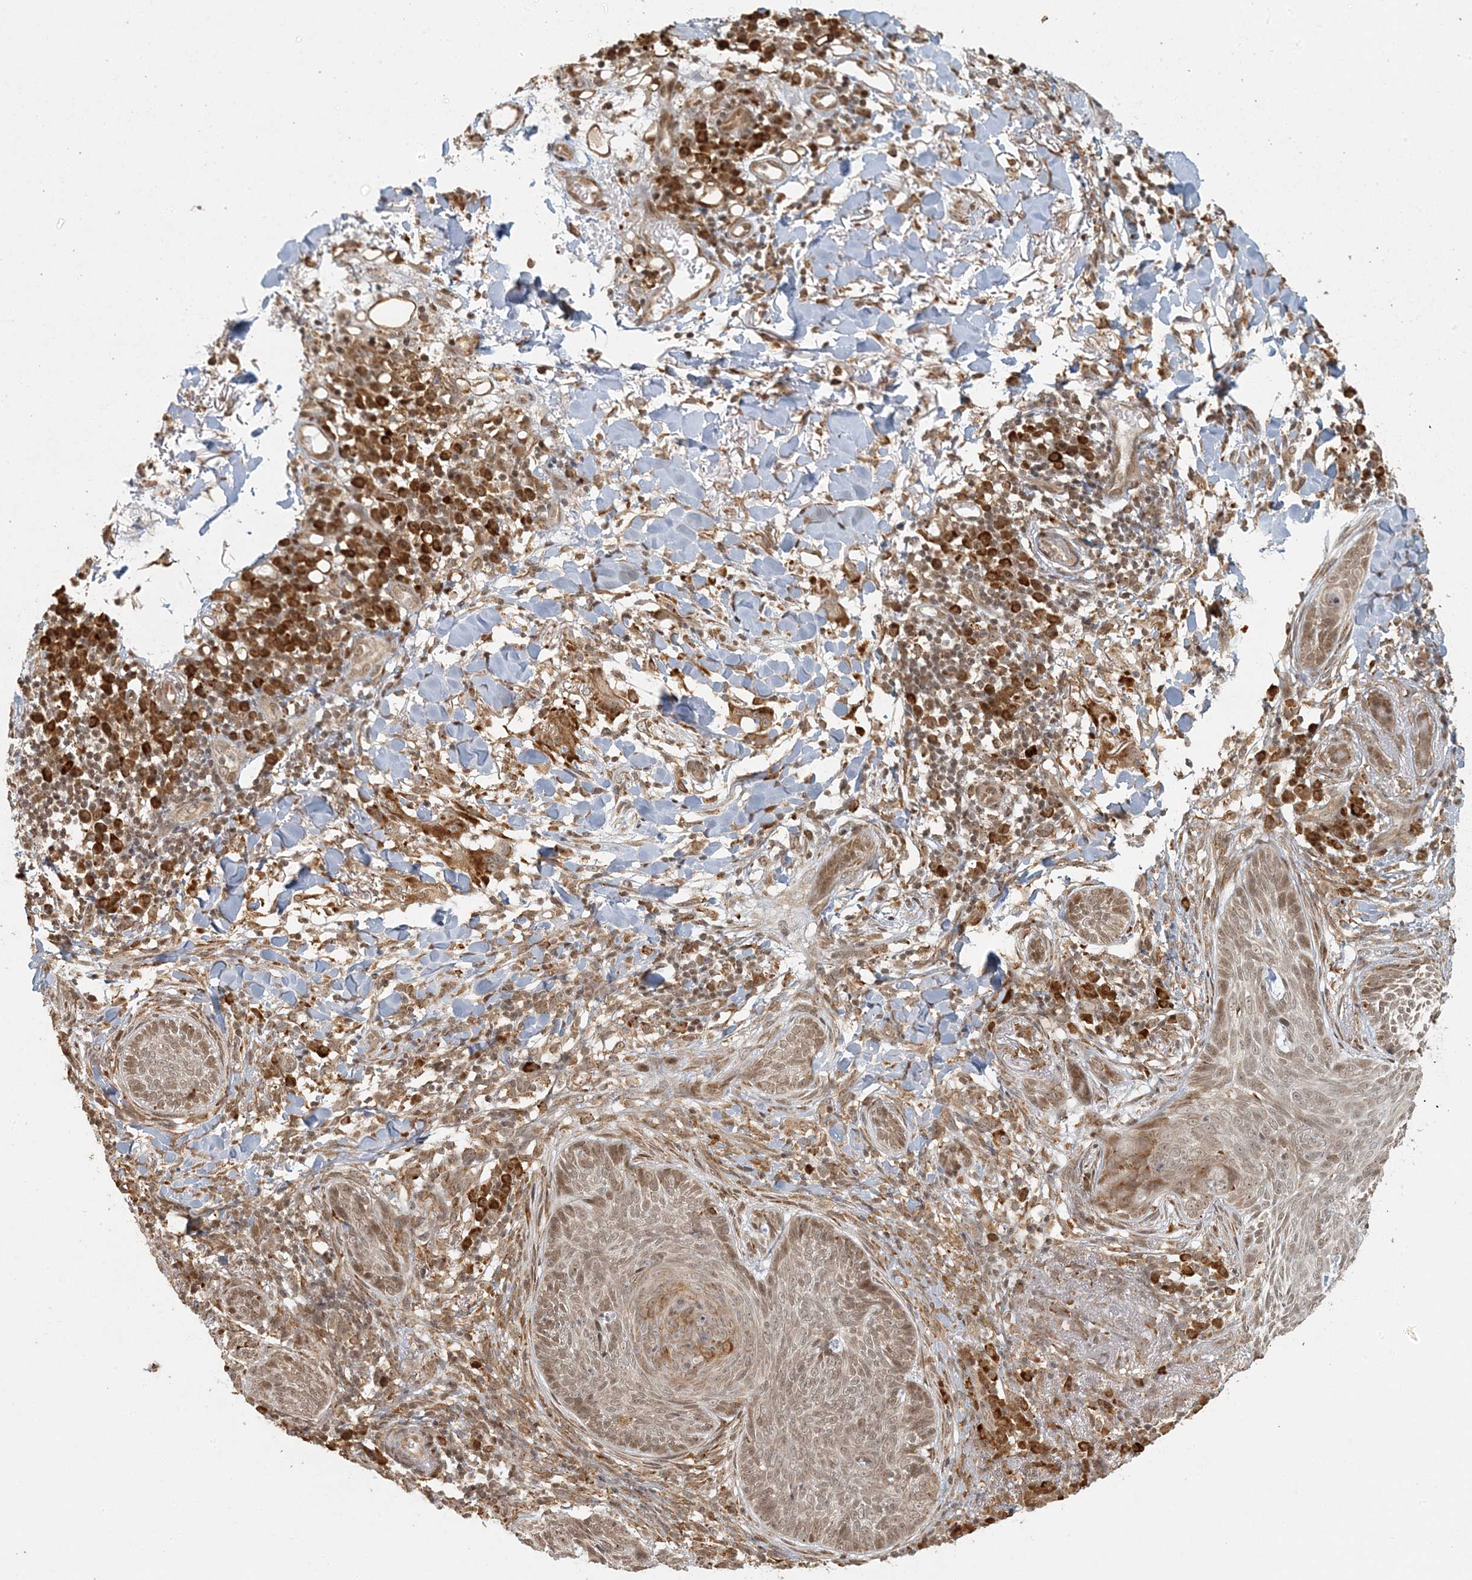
{"staining": {"intensity": "moderate", "quantity": ">75%", "location": "nuclear"}, "tissue": "skin cancer", "cell_type": "Tumor cells", "image_type": "cancer", "snomed": [{"axis": "morphology", "description": "Basal cell carcinoma"}, {"axis": "topography", "description": "Skin"}], "caption": "Immunohistochemical staining of human basal cell carcinoma (skin) displays moderate nuclear protein staining in approximately >75% of tumor cells.", "gene": "AK9", "patient": {"sex": "male", "age": 85}}